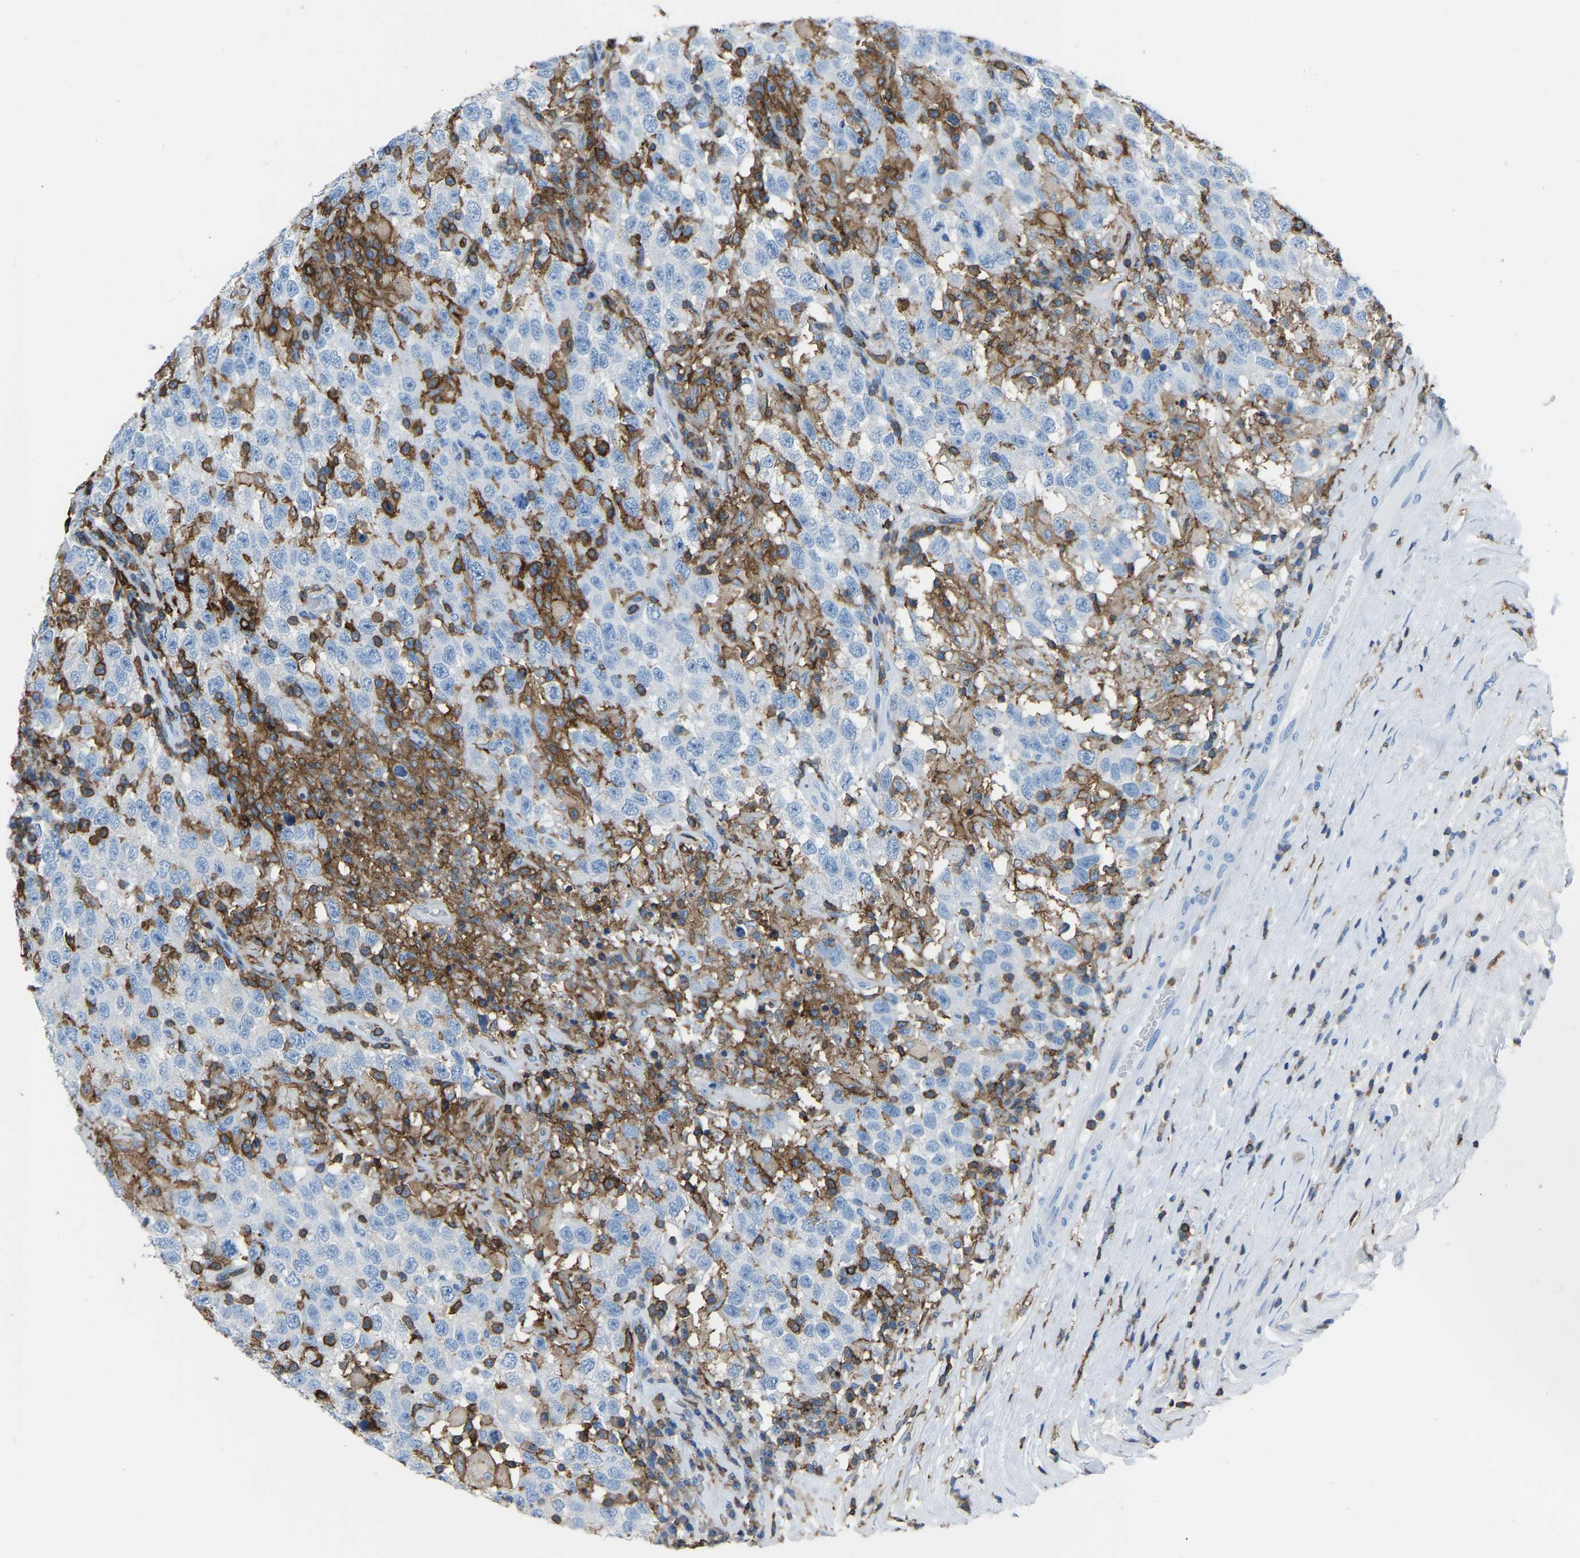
{"staining": {"intensity": "negative", "quantity": "none", "location": "none"}, "tissue": "testis cancer", "cell_type": "Tumor cells", "image_type": "cancer", "snomed": [{"axis": "morphology", "description": "Seminoma, NOS"}, {"axis": "topography", "description": "Testis"}], "caption": "A high-resolution image shows immunohistochemistry staining of testis seminoma, which displays no significant expression in tumor cells.", "gene": "LSP1", "patient": {"sex": "male", "age": 41}}